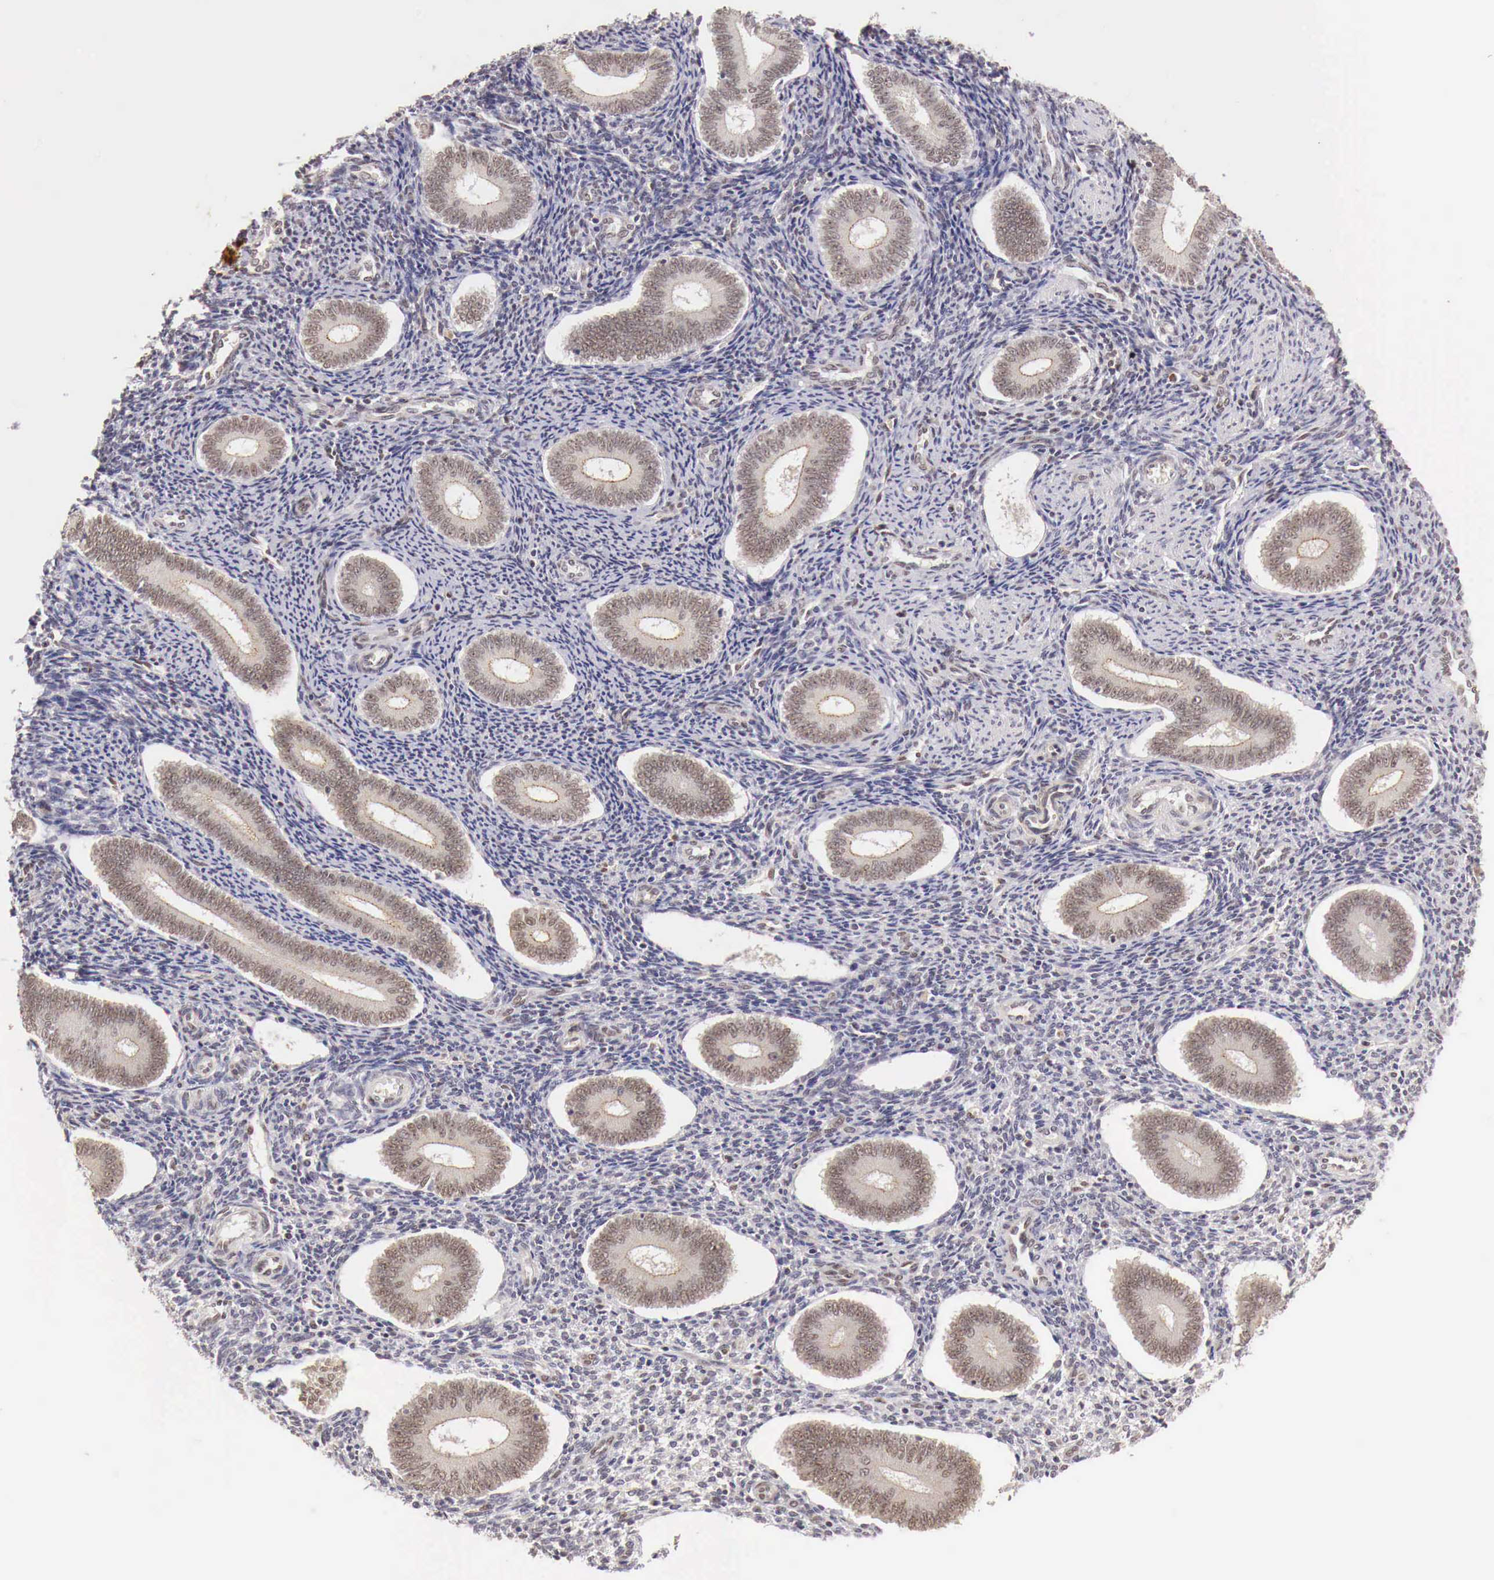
{"staining": {"intensity": "weak", "quantity": "25%-75%", "location": "nuclear"}, "tissue": "endometrium", "cell_type": "Cells in endometrial stroma", "image_type": "normal", "snomed": [{"axis": "morphology", "description": "Normal tissue, NOS"}, {"axis": "topography", "description": "Endometrium"}], "caption": "Immunohistochemical staining of benign human endometrium shows 25%-75% levels of weak nuclear protein positivity in approximately 25%-75% of cells in endometrial stroma.", "gene": "GPKOW", "patient": {"sex": "female", "age": 35}}